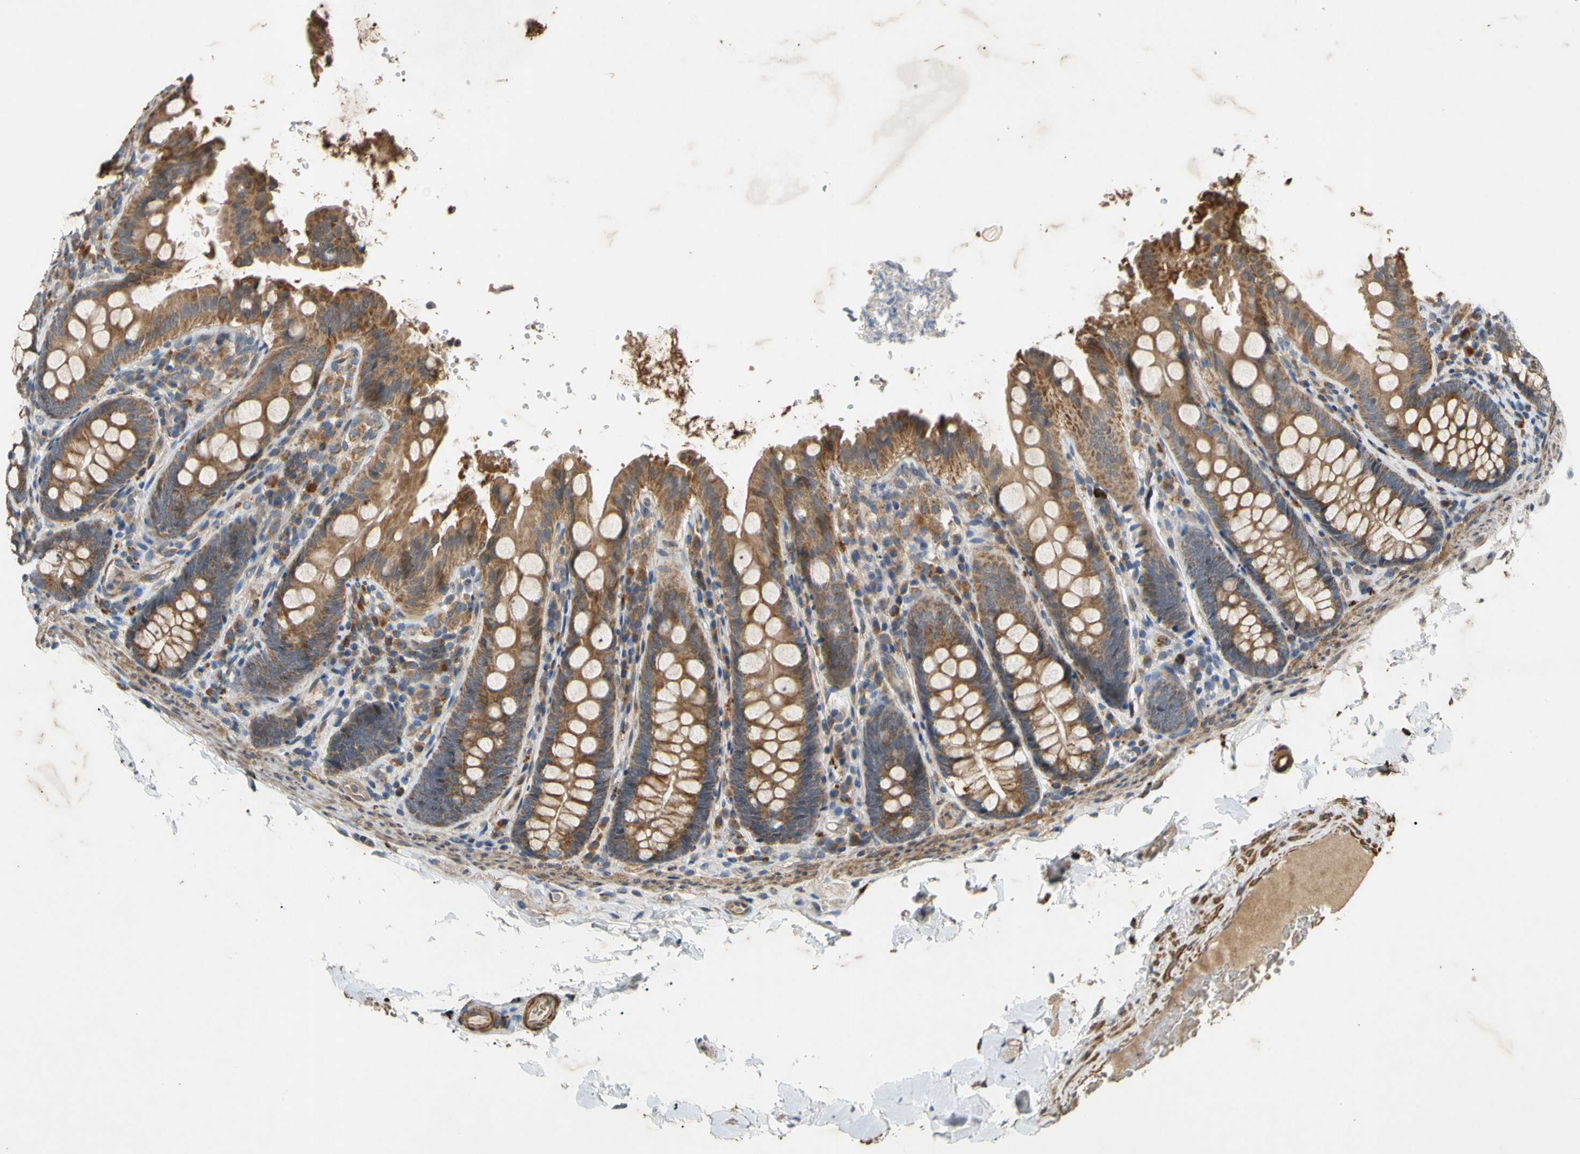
{"staining": {"intensity": "moderate", "quantity": ">75%", "location": "cytoplasmic/membranous"}, "tissue": "colon", "cell_type": "Endothelial cells", "image_type": "normal", "snomed": [{"axis": "morphology", "description": "Normal tissue, NOS"}, {"axis": "topography", "description": "Colon"}], "caption": "Normal colon displays moderate cytoplasmic/membranous positivity in about >75% of endothelial cells, visualized by immunohistochemistry.", "gene": "PARD6A", "patient": {"sex": "female", "age": 61}}